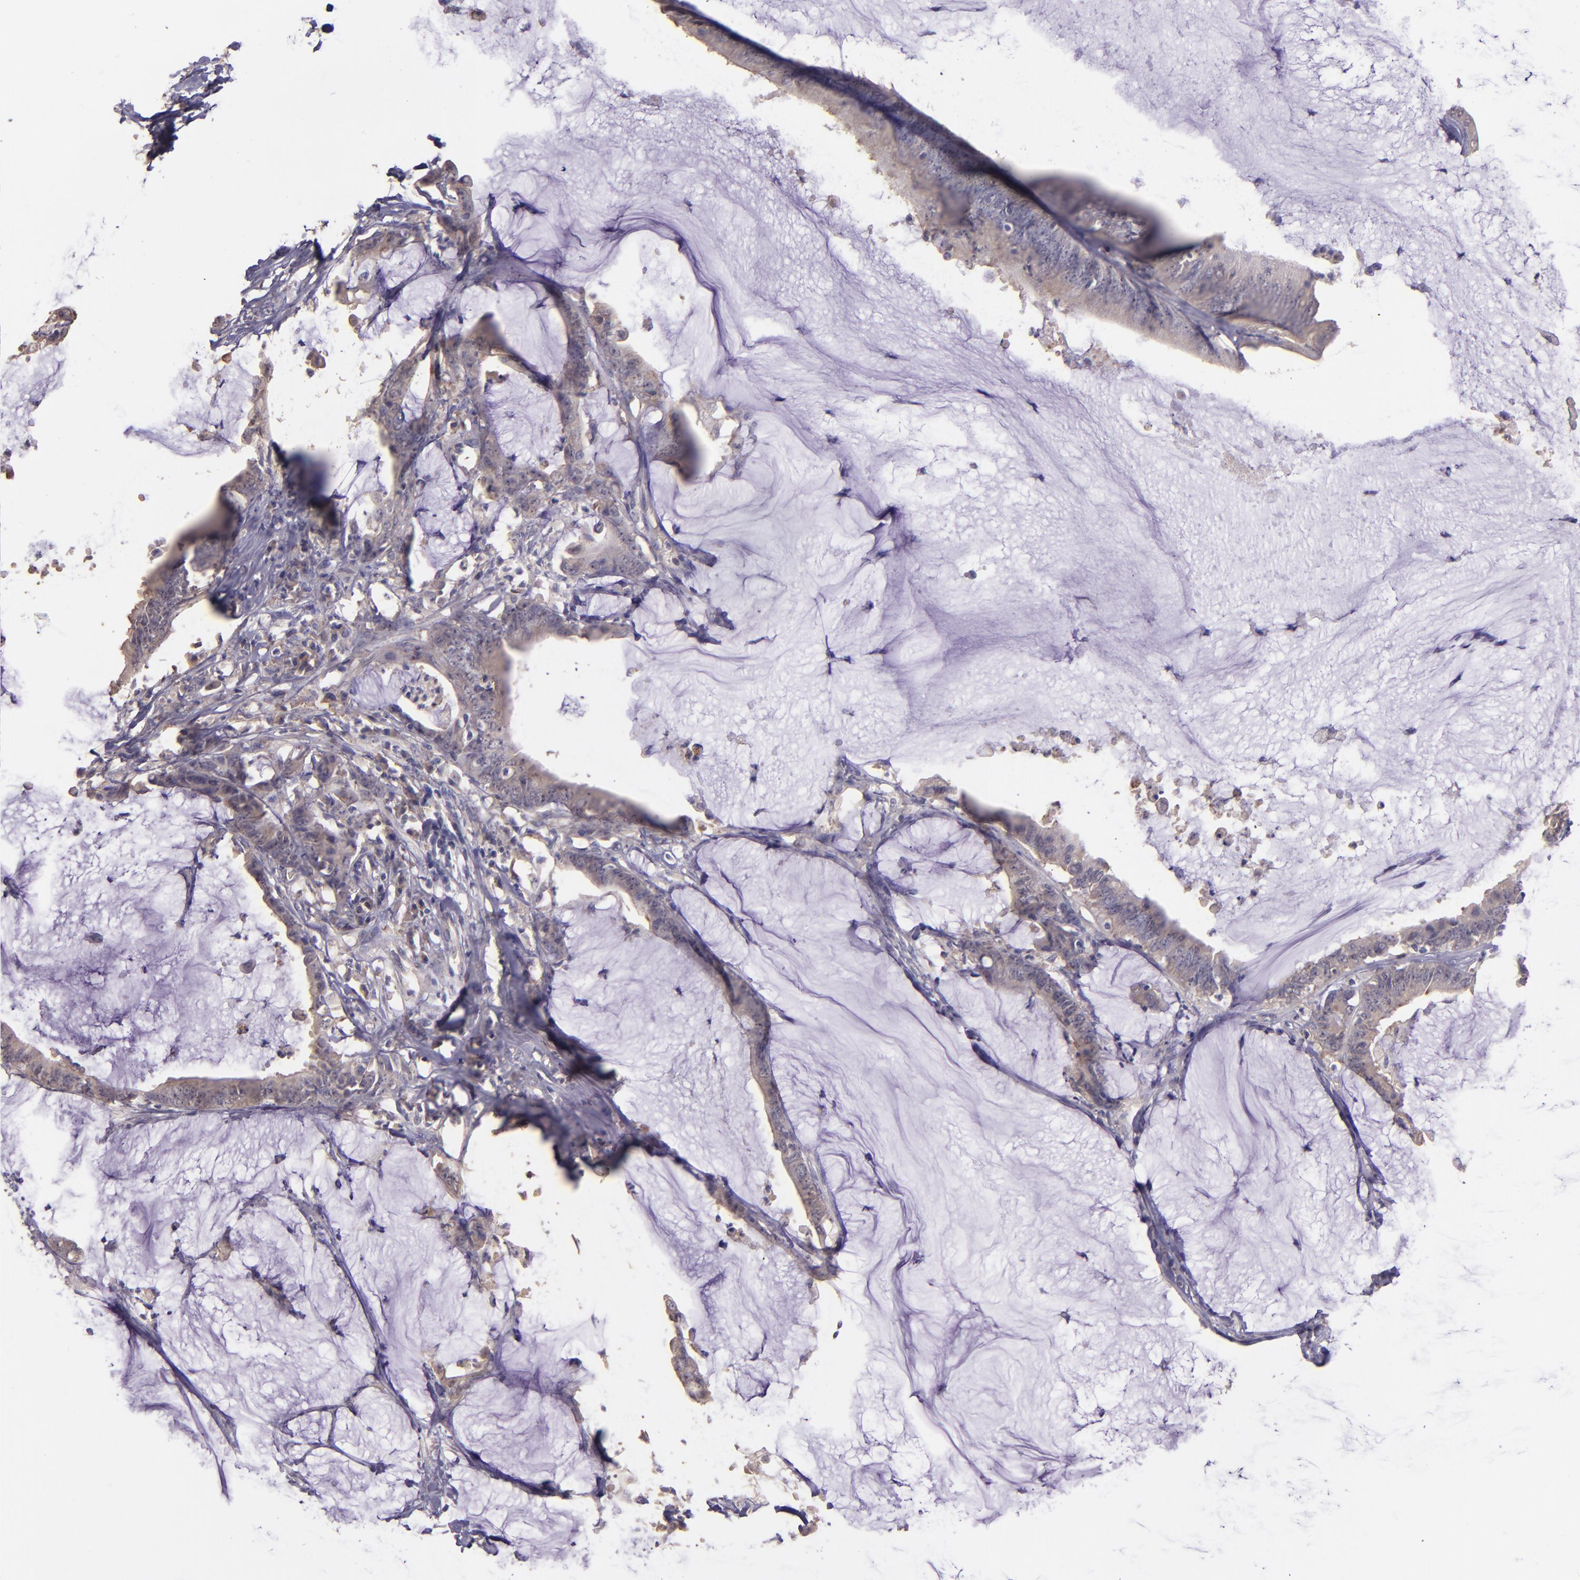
{"staining": {"intensity": "weak", "quantity": "25%-75%", "location": "cytoplasmic/membranous"}, "tissue": "colorectal cancer", "cell_type": "Tumor cells", "image_type": "cancer", "snomed": [{"axis": "morphology", "description": "Adenocarcinoma, NOS"}, {"axis": "topography", "description": "Rectum"}], "caption": "A brown stain highlights weak cytoplasmic/membranous staining of a protein in colorectal cancer (adenocarcinoma) tumor cells. (DAB = brown stain, brightfield microscopy at high magnification).", "gene": "PAPPA", "patient": {"sex": "female", "age": 66}}